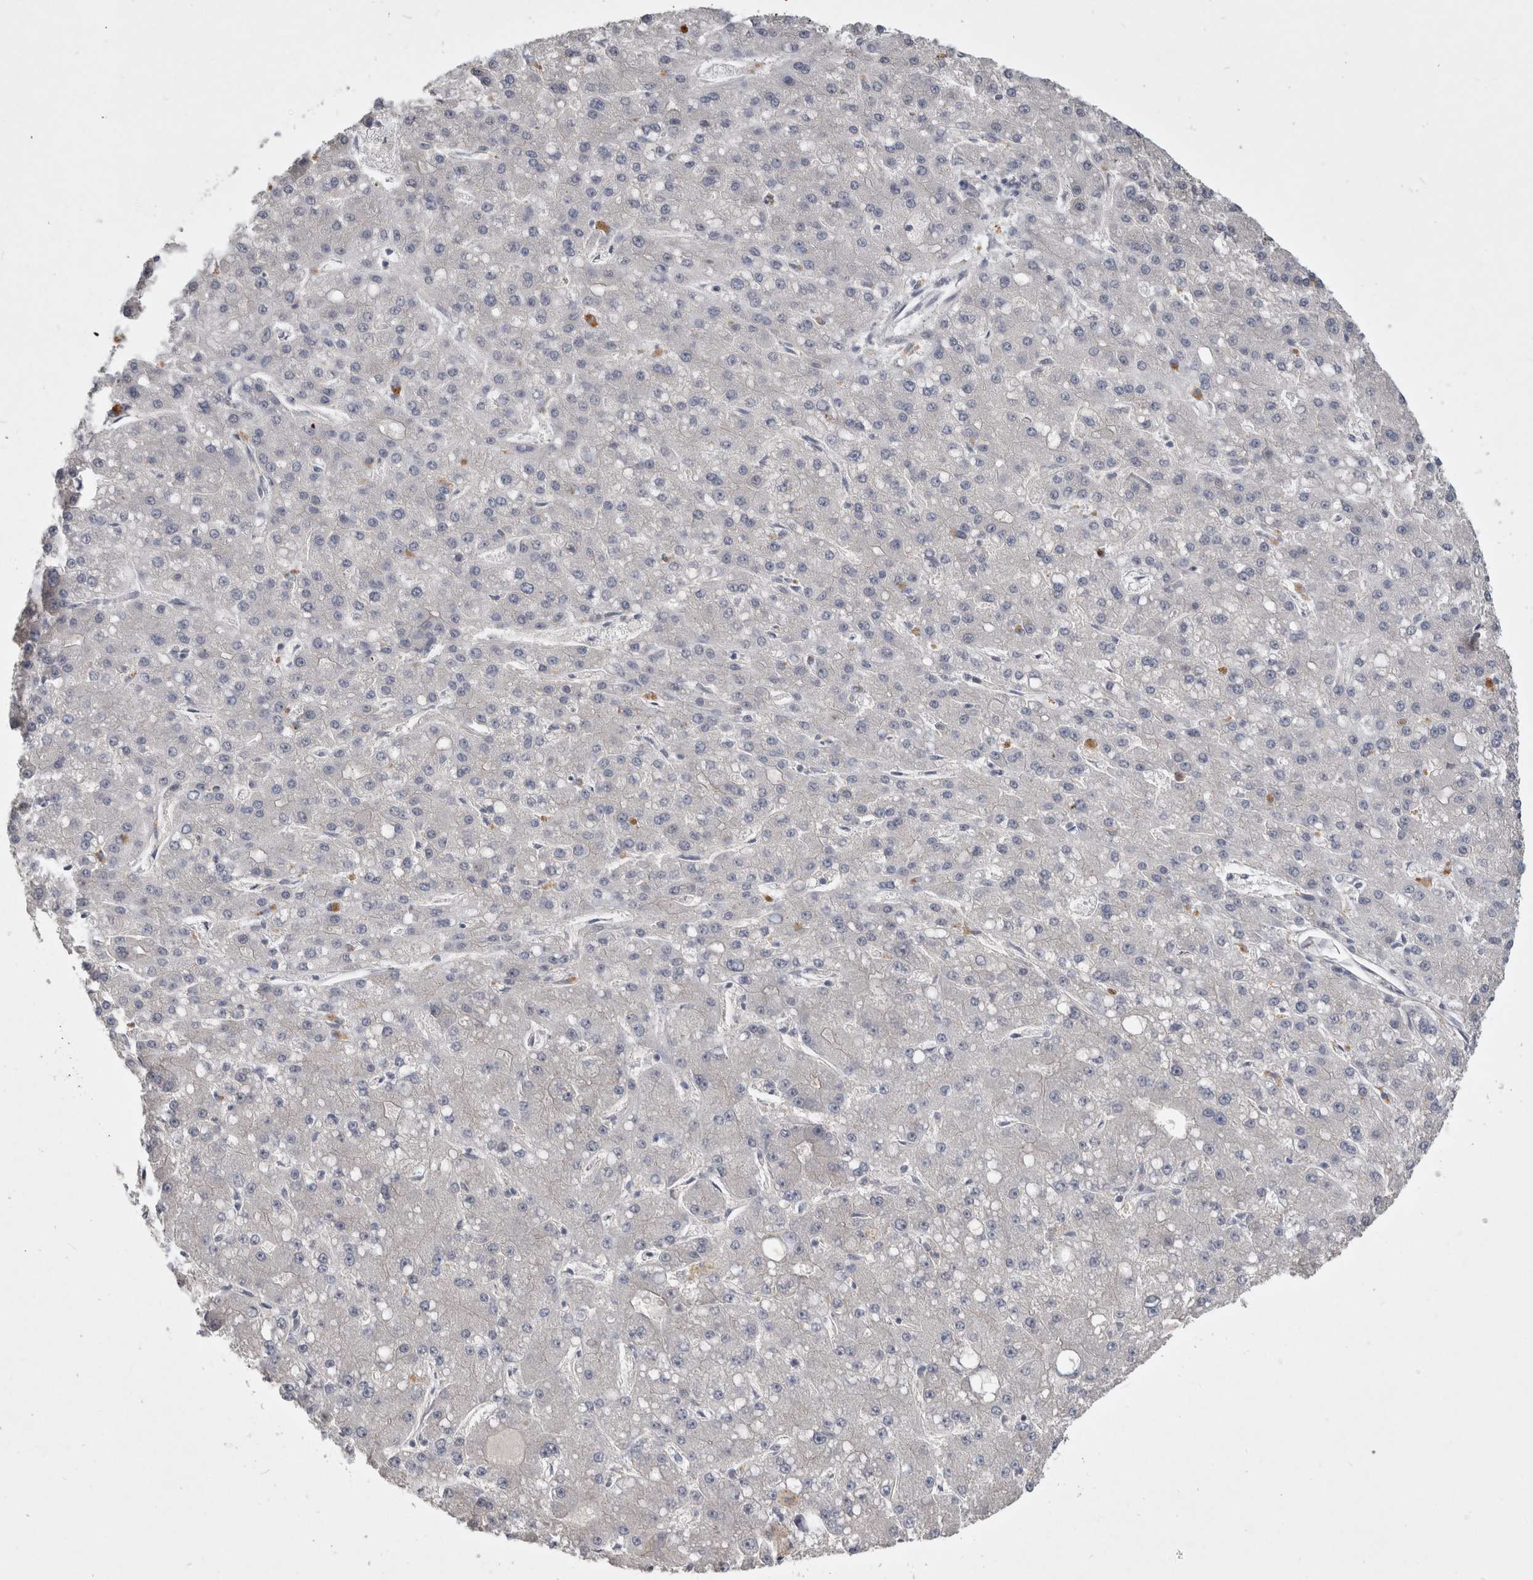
{"staining": {"intensity": "negative", "quantity": "none", "location": "none"}, "tissue": "liver cancer", "cell_type": "Tumor cells", "image_type": "cancer", "snomed": [{"axis": "morphology", "description": "Carcinoma, Hepatocellular, NOS"}, {"axis": "topography", "description": "Liver"}], "caption": "The histopathology image shows no staining of tumor cells in liver cancer. (DAB IHC with hematoxylin counter stain).", "gene": "CERS3", "patient": {"sex": "male", "age": 67}}